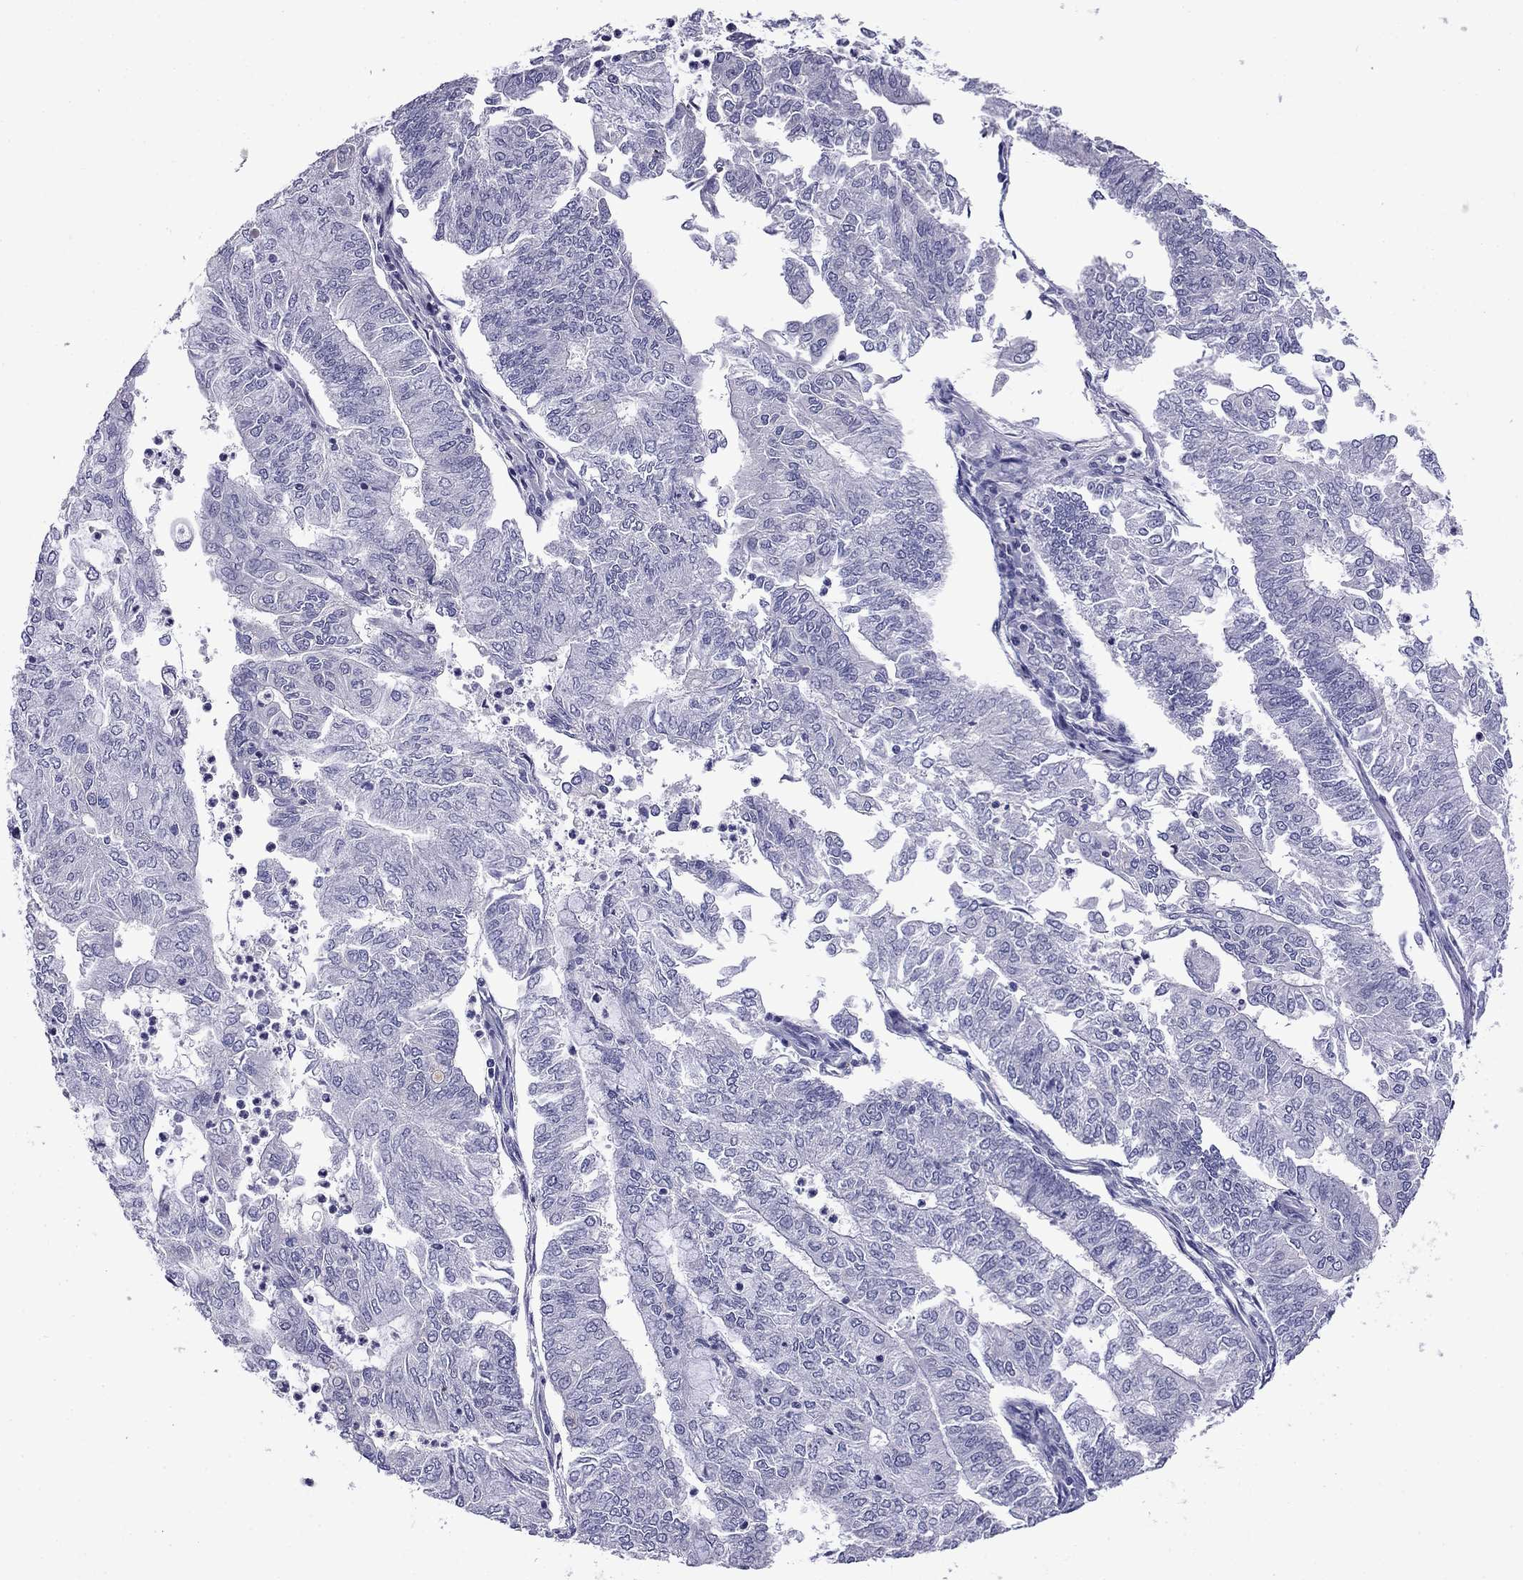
{"staining": {"intensity": "negative", "quantity": "none", "location": "none"}, "tissue": "endometrial cancer", "cell_type": "Tumor cells", "image_type": "cancer", "snomed": [{"axis": "morphology", "description": "Adenocarcinoma, NOS"}, {"axis": "topography", "description": "Endometrium"}], "caption": "Endometrial cancer (adenocarcinoma) stained for a protein using IHC shows no positivity tumor cells.", "gene": "PRR18", "patient": {"sex": "female", "age": 59}}